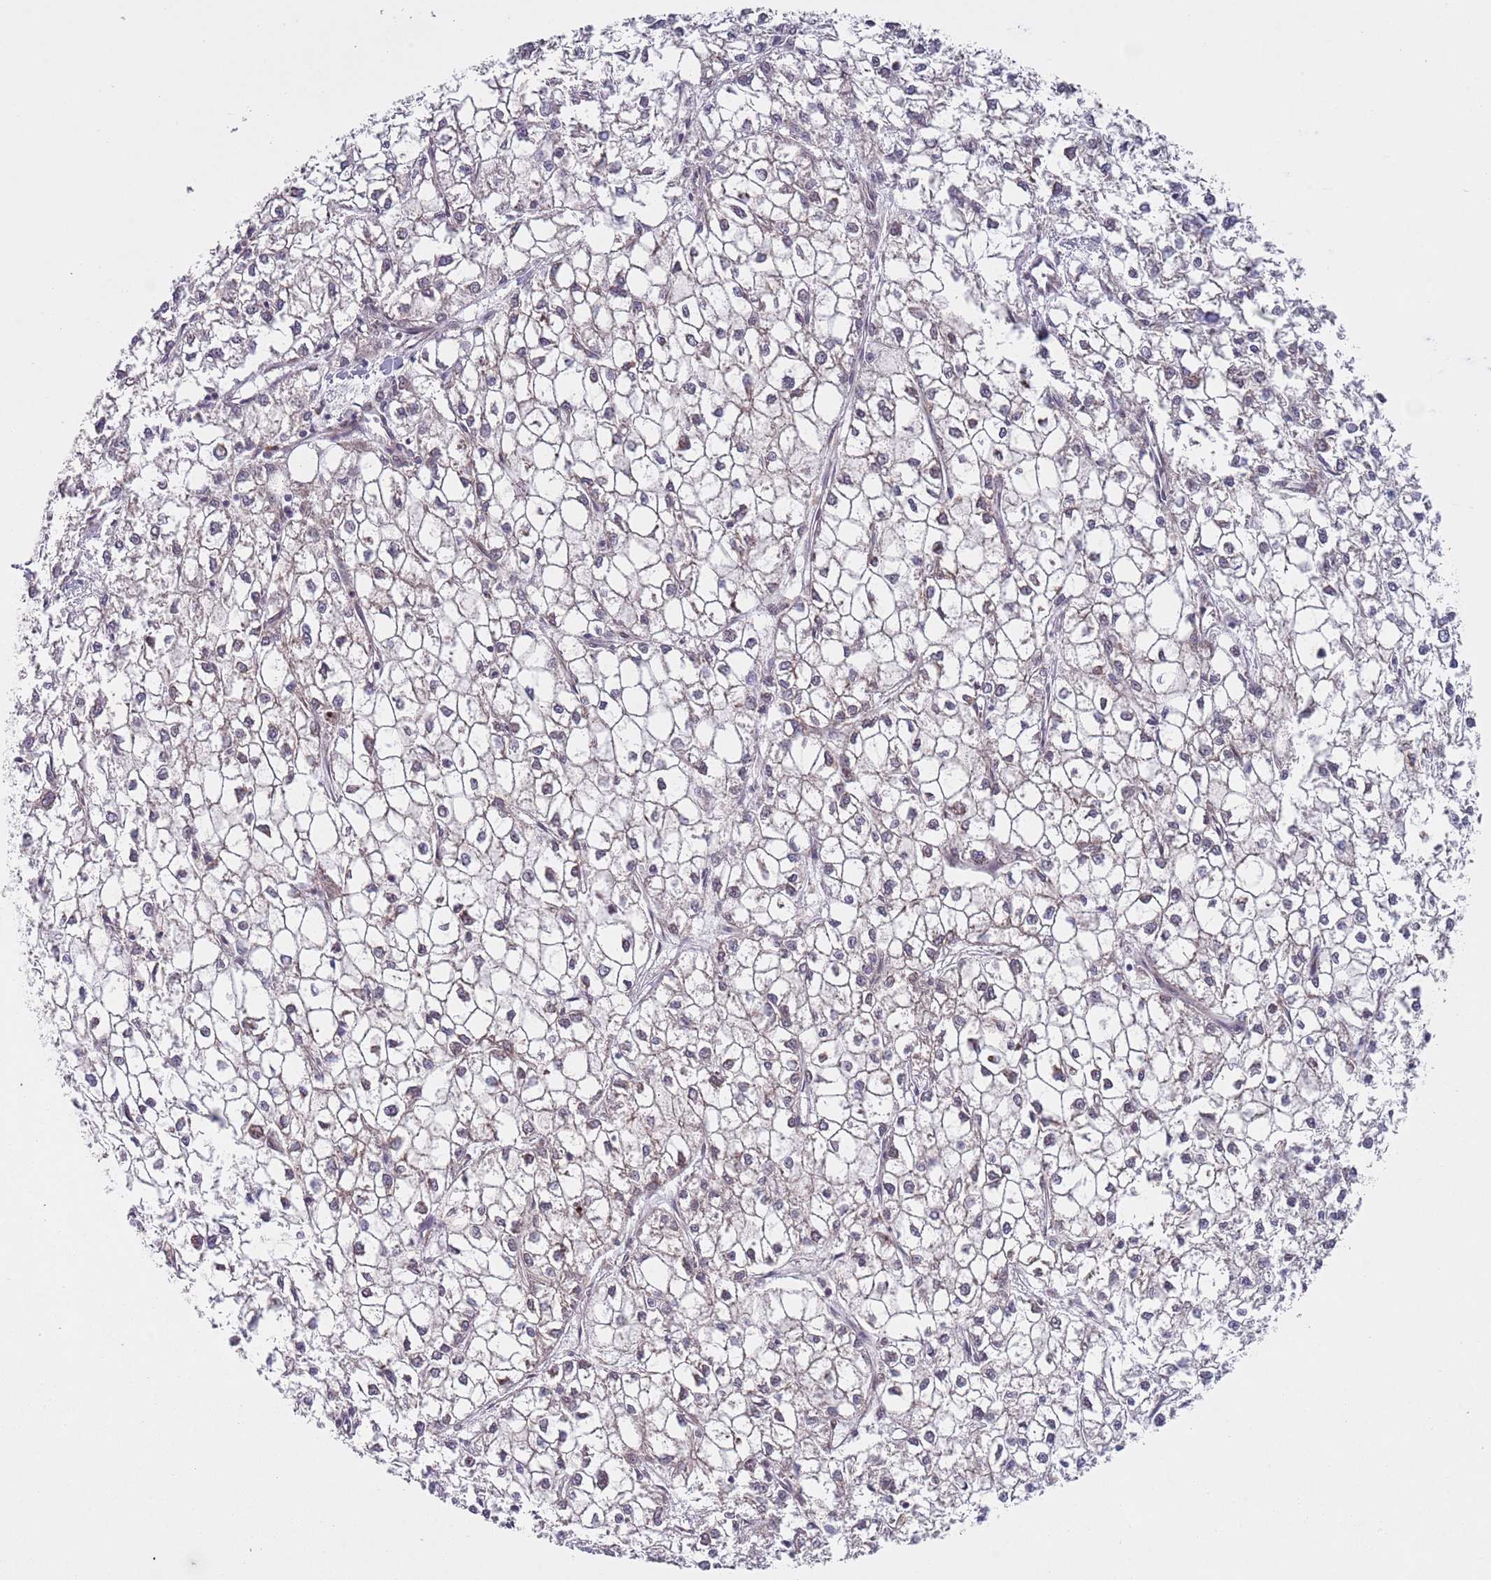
{"staining": {"intensity": "negative", "quantity": "none", "location": "none"}, "tissue": "liver cancer", "cell_type": "Tumor cells", "image_type": "cancer", "snomed": [{"axis": "morphology", "description": "Carcinoma, Hepatocellular, NOS"}, {"axis": "topography", "description": "Liver"}], "caption": "DAB immunohistochemical staining of hepatocellular carcinoma (liver) displays no significant staining in tumor cells.", "gene": "SLC25A32", "patient": {"sex": "female", "age": 43}}